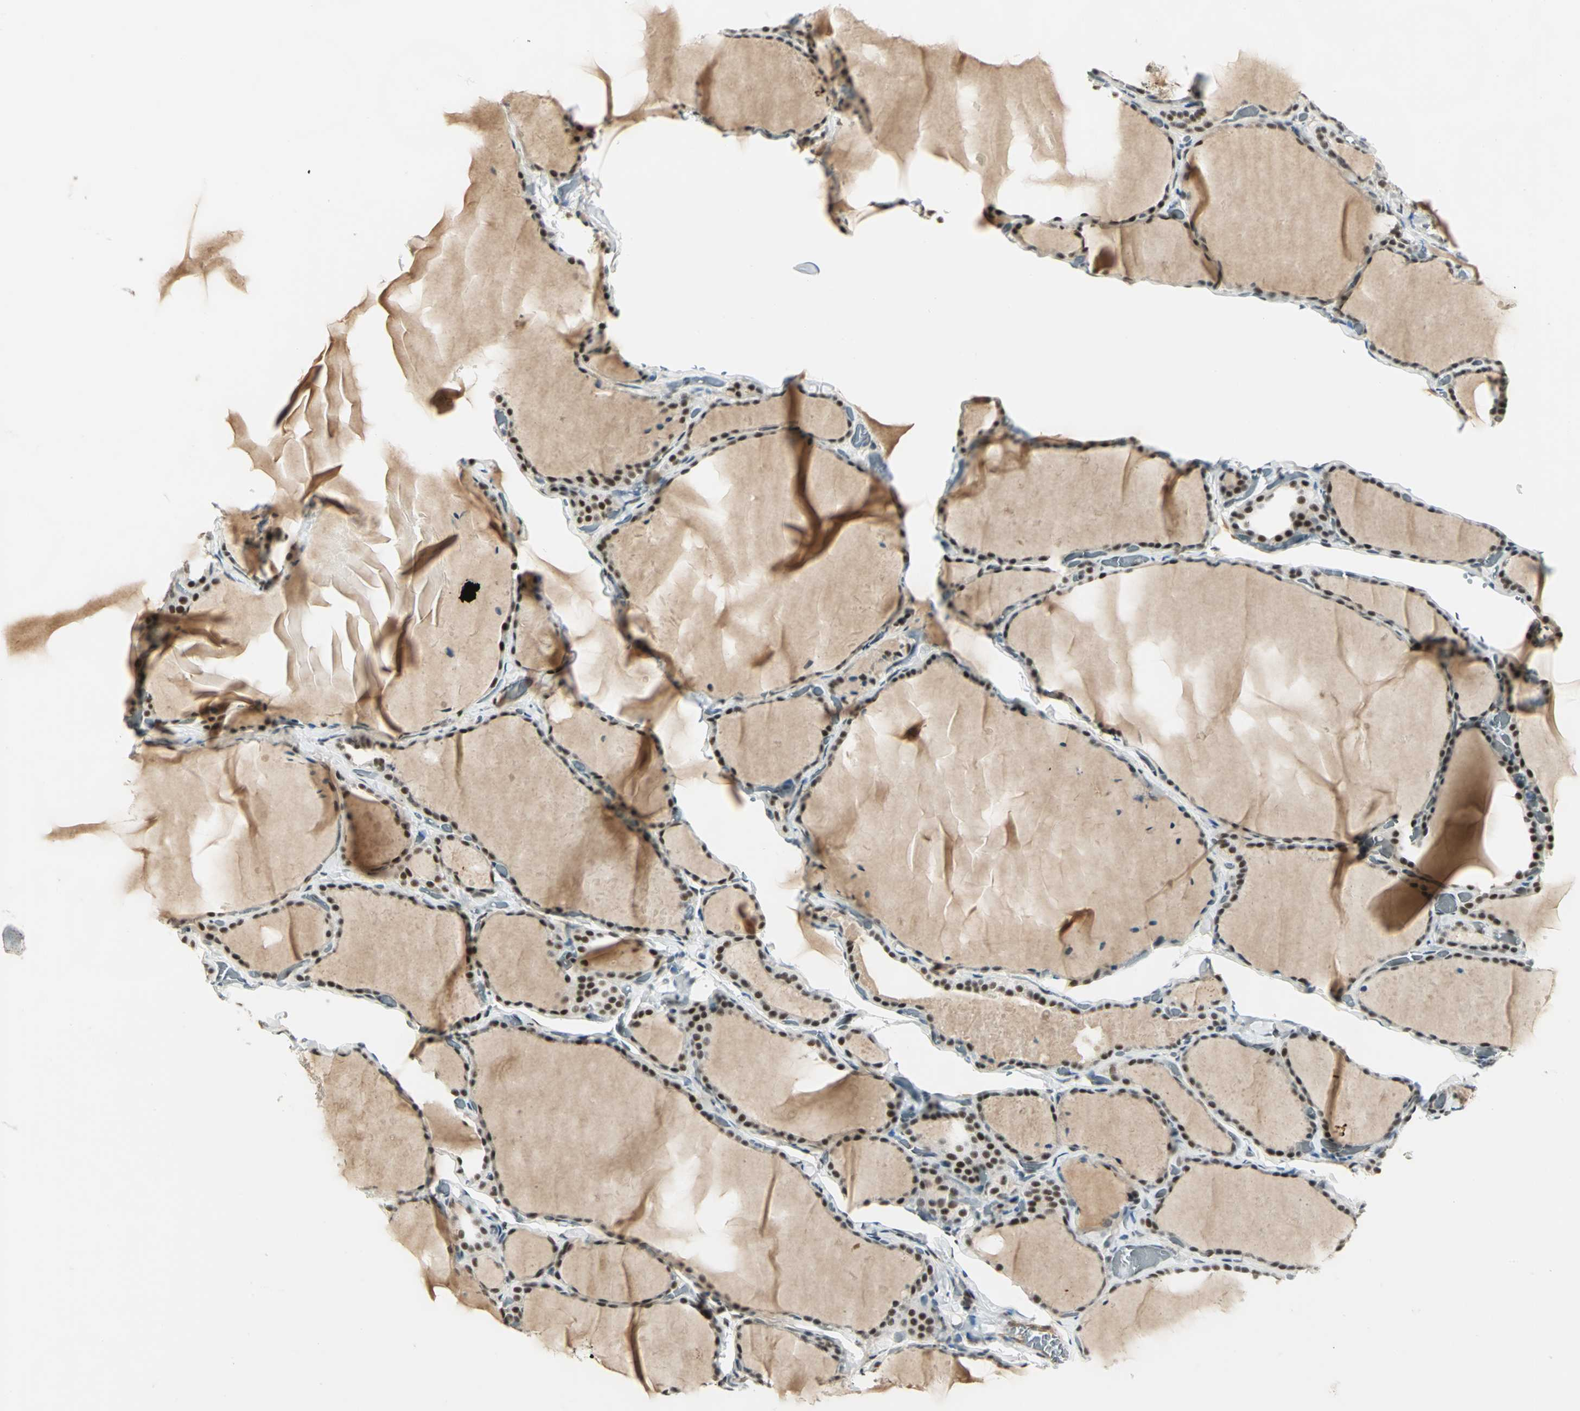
{"staining": {"intensity": "strong", "quantity": ">75%", "location": "nuclear"}, "tissue": "thyroid gland", "cell_type": "Glandular cells", "image_type": "normal", "snomed": [{"axis": "morphology", "description": "Normal tissue, NOS"}, {"axis": "topography", "description": "Thyroid gland"}], "caption": "The image exhibits staining of normal thyroid gland, revealing strong nuclear protein staining (brown color) within glandular cells.", "gene": "CCNT1", "patient": {"sex": "female", "age": 22}}